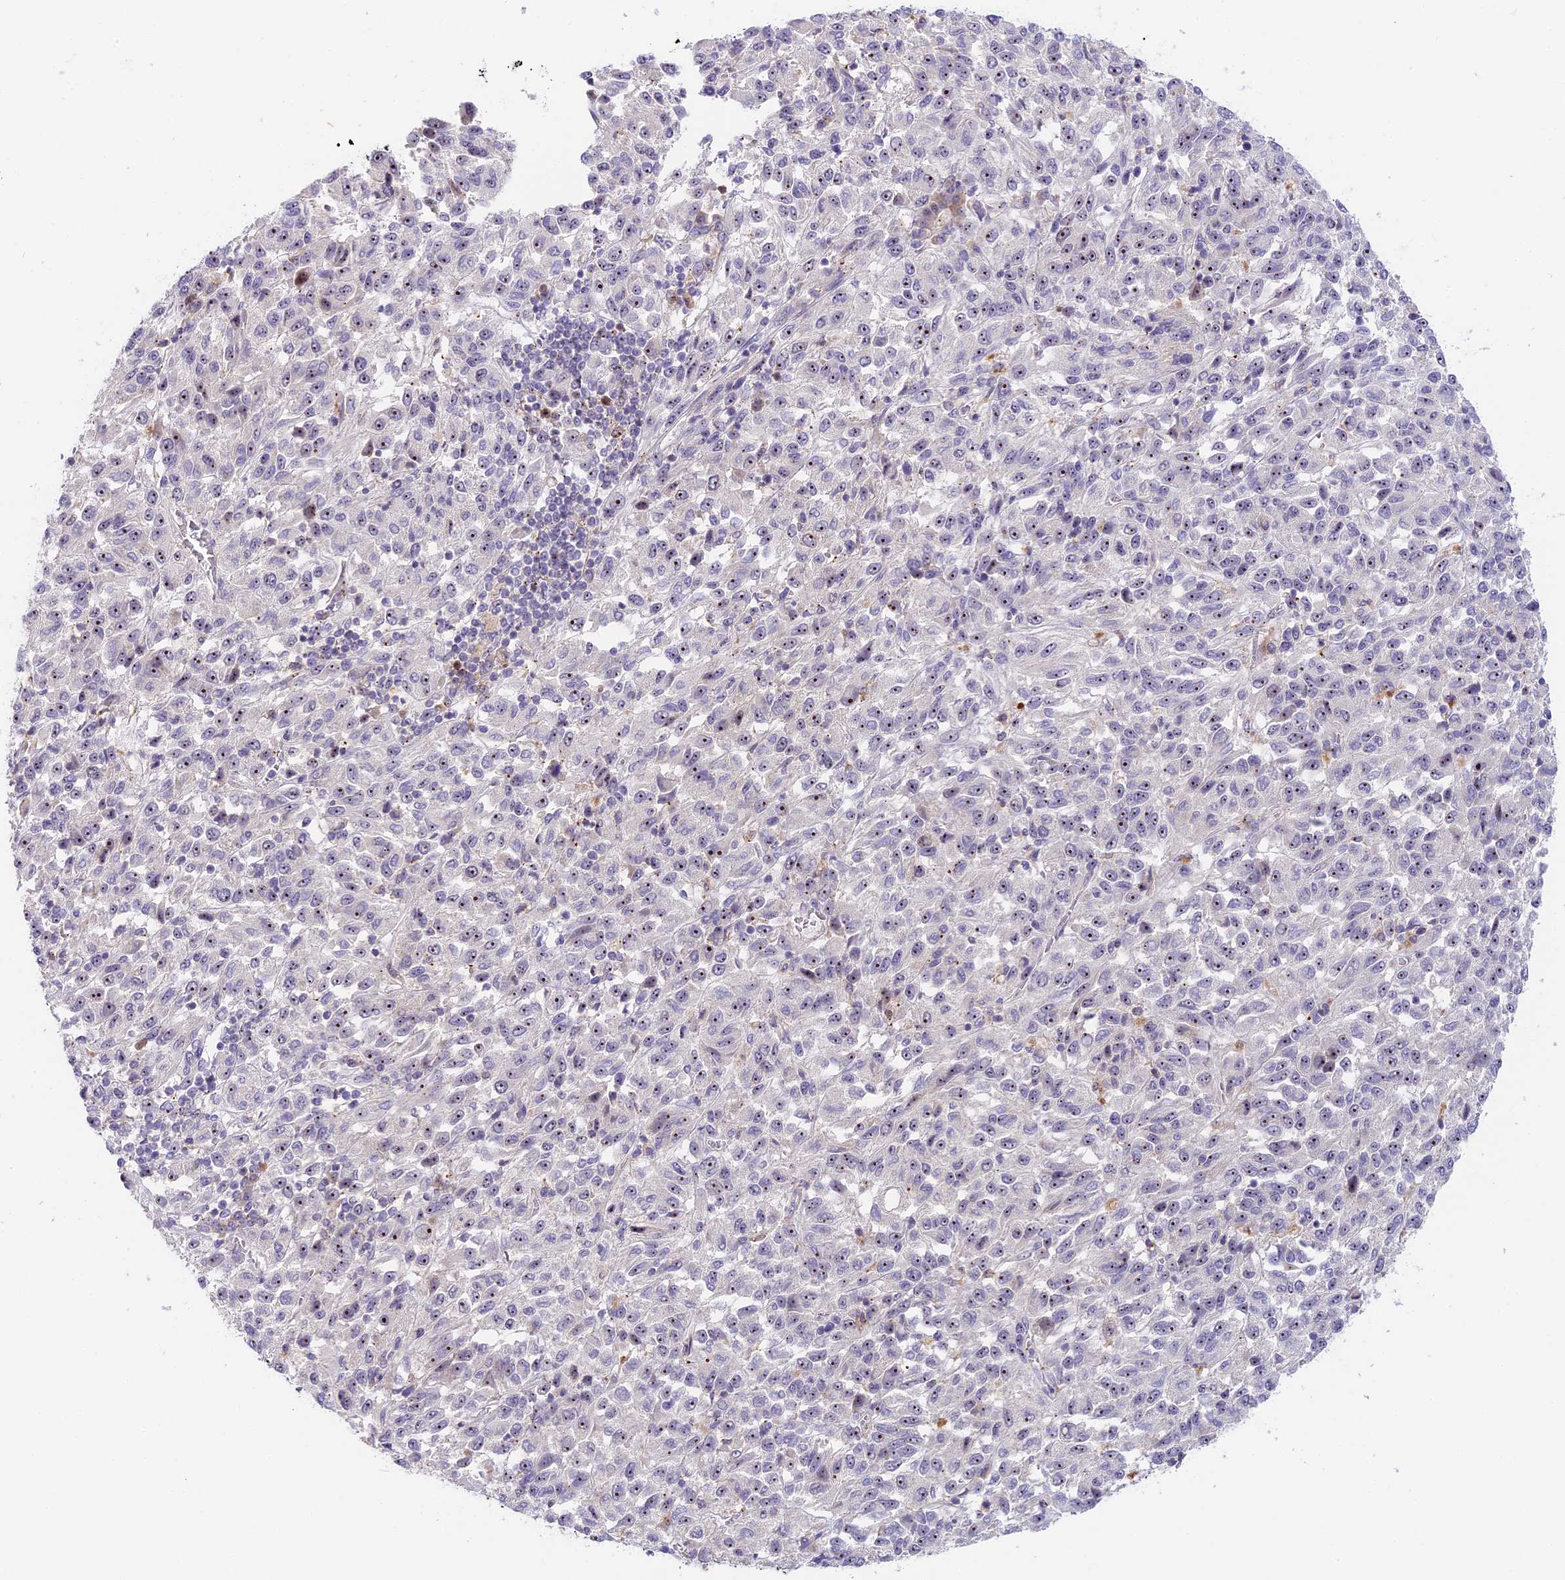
{"staining": {"intensity": "moderate", "quantity": ">75%", "location": "nuclear"}, "tissue": "melanoma", "cell_type": "Tumor cells", "image_type": "cancer", "snomed": [{"axis": "morphology", "description": "Malignant melanoma, Metastatic site"}, {"axis": "topography", "description": "Lung"}], "caption": "Malignant melanoma (metastatic site) stained with a protein marker displays moderate staining in tumor cells.", "gene": "RAD51", "patient": {"sex": "male", "age": 64}}